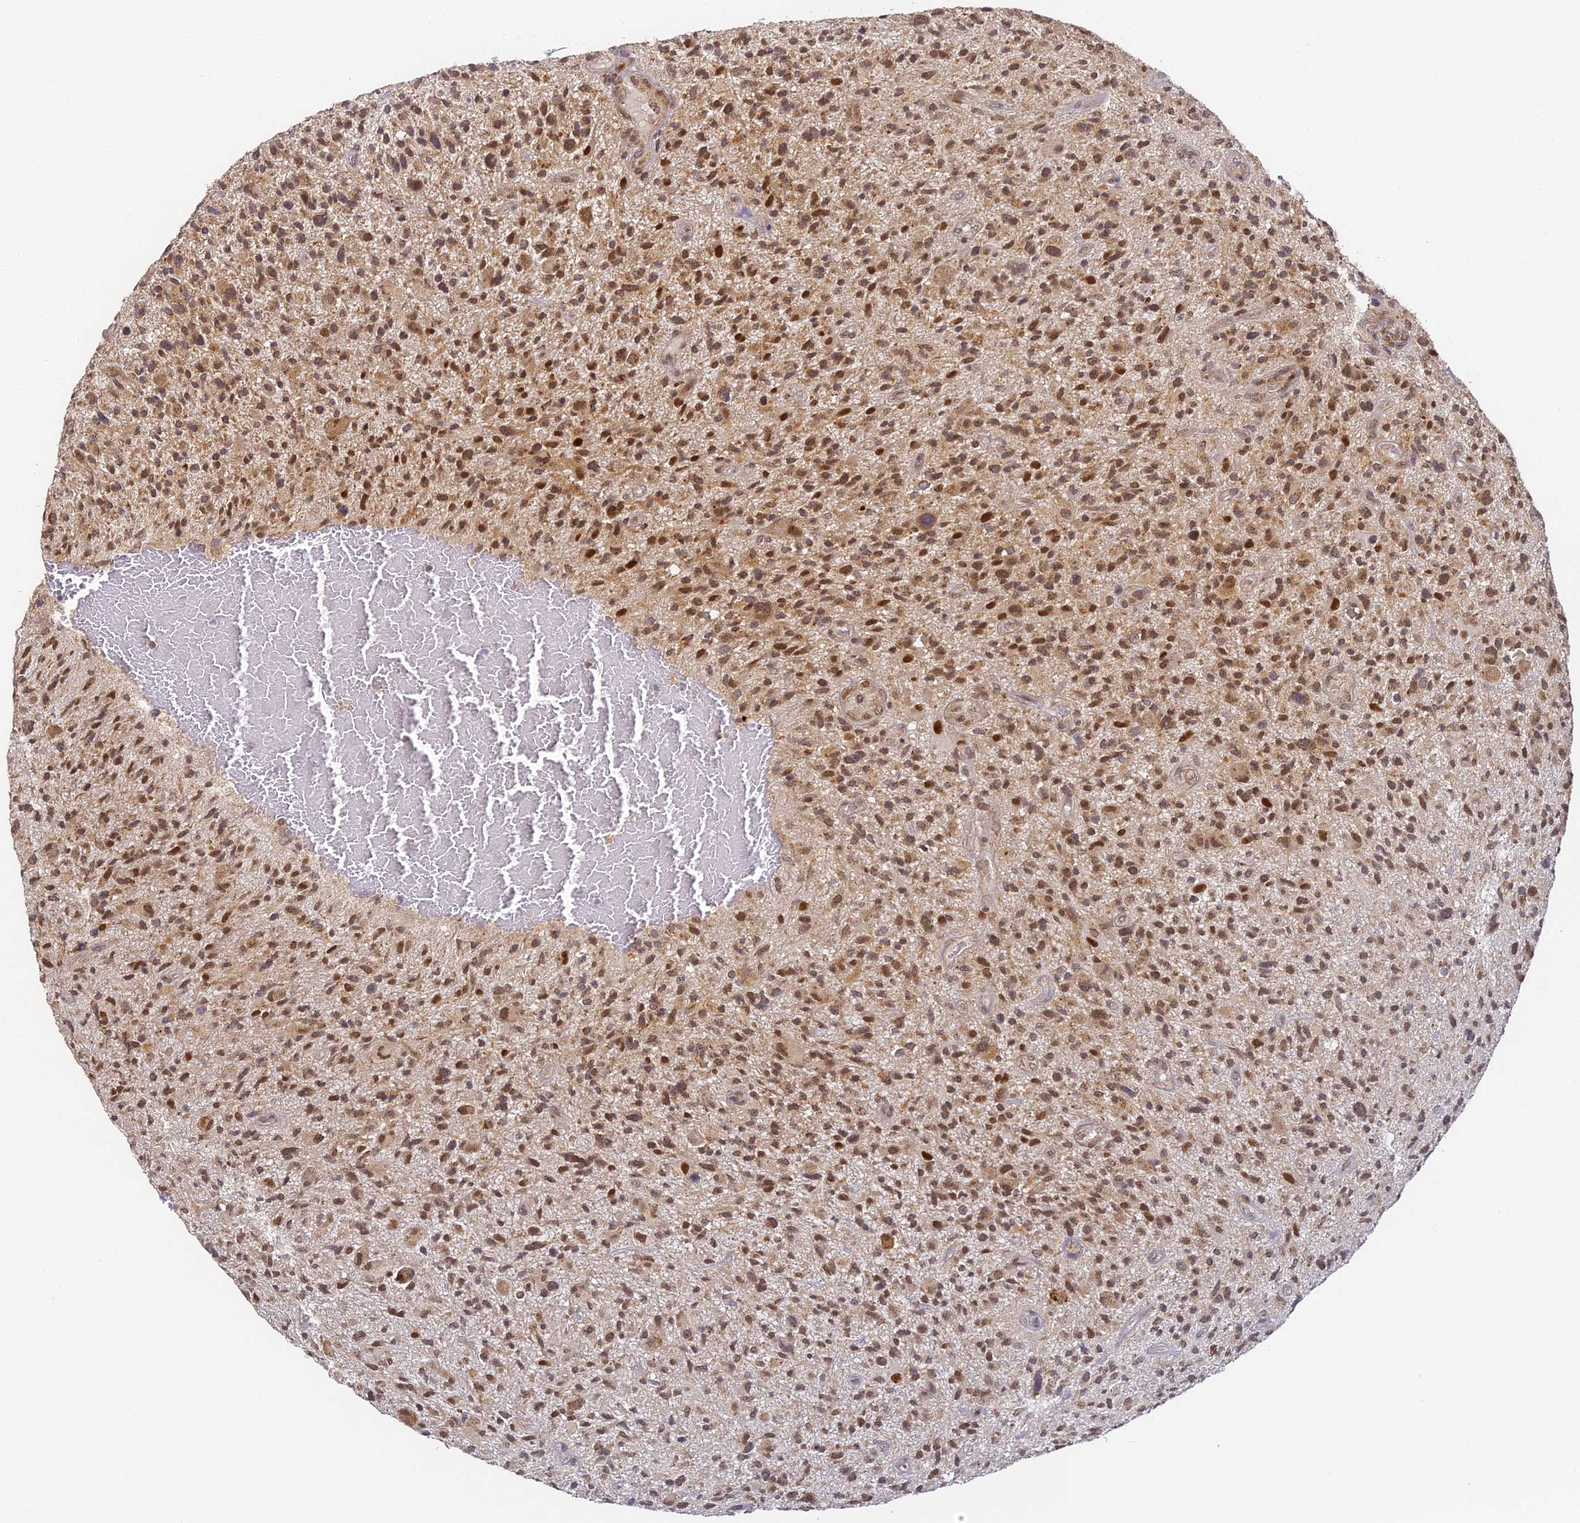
{"staining": {"intensity": "moderate", "quantity": ">75%", "location": "cytoplasmic/membranous,nuclear"}, "tissue": "glioma", "cell_type": "Tumor cells", "image_type": "cancer", "snomed": [{"axis": "morphology", "description": "Glioma, malignant, High grade"}, {"axis": "topography", "description": "Brain"}], "caption": "Moderate cytoplasmic/membranous and nuclear protein positivity is seen in approximately >75% of tumor cells in glioma.", "gene": "DNAAF10", "patient": {"sex": "male", "age": 47}}